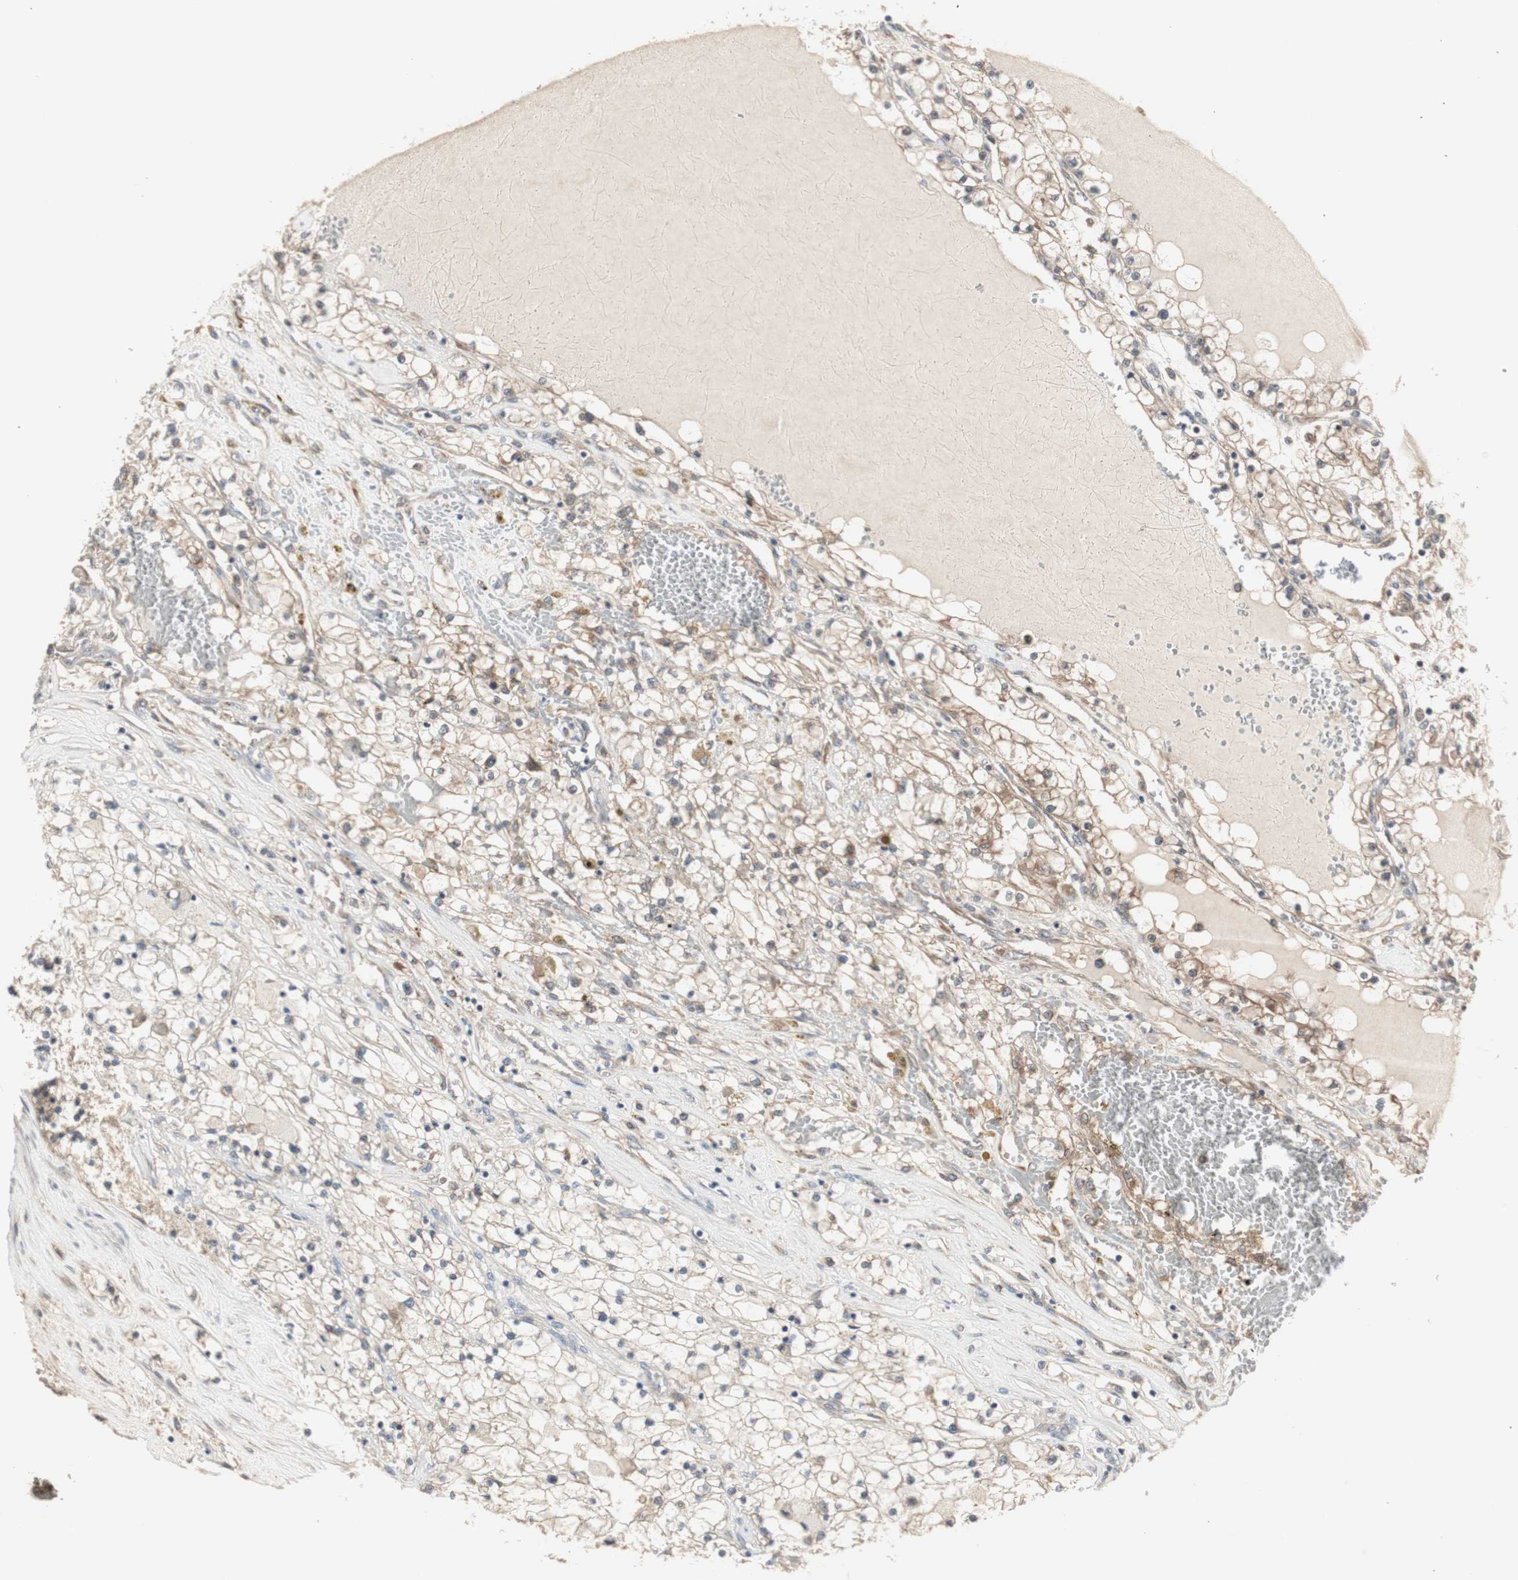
{"staining": {"intensity": "moderate", "quantity": "25%-75%", "location": "cytoplasmic/membranous"}, "tissue": "renal cancer", "cell_type": "Tumor cells", "image_type": "cancer", "snomed": [{"axis": "morphology", "description": "Adenocarcinoma, NOS"}, {"axis": "topography", "description": "Kidney"}], "caption": "High-power microscopy captured an immunohistochemistry micrograph of adenocarcinoma (renal), revealing moderate cytoplasmic/membranous staining in about 25%-75% of tumor cells.", "gene": "CHURC1-FNTB", "patient": {"sex": "male", "age": 68}}